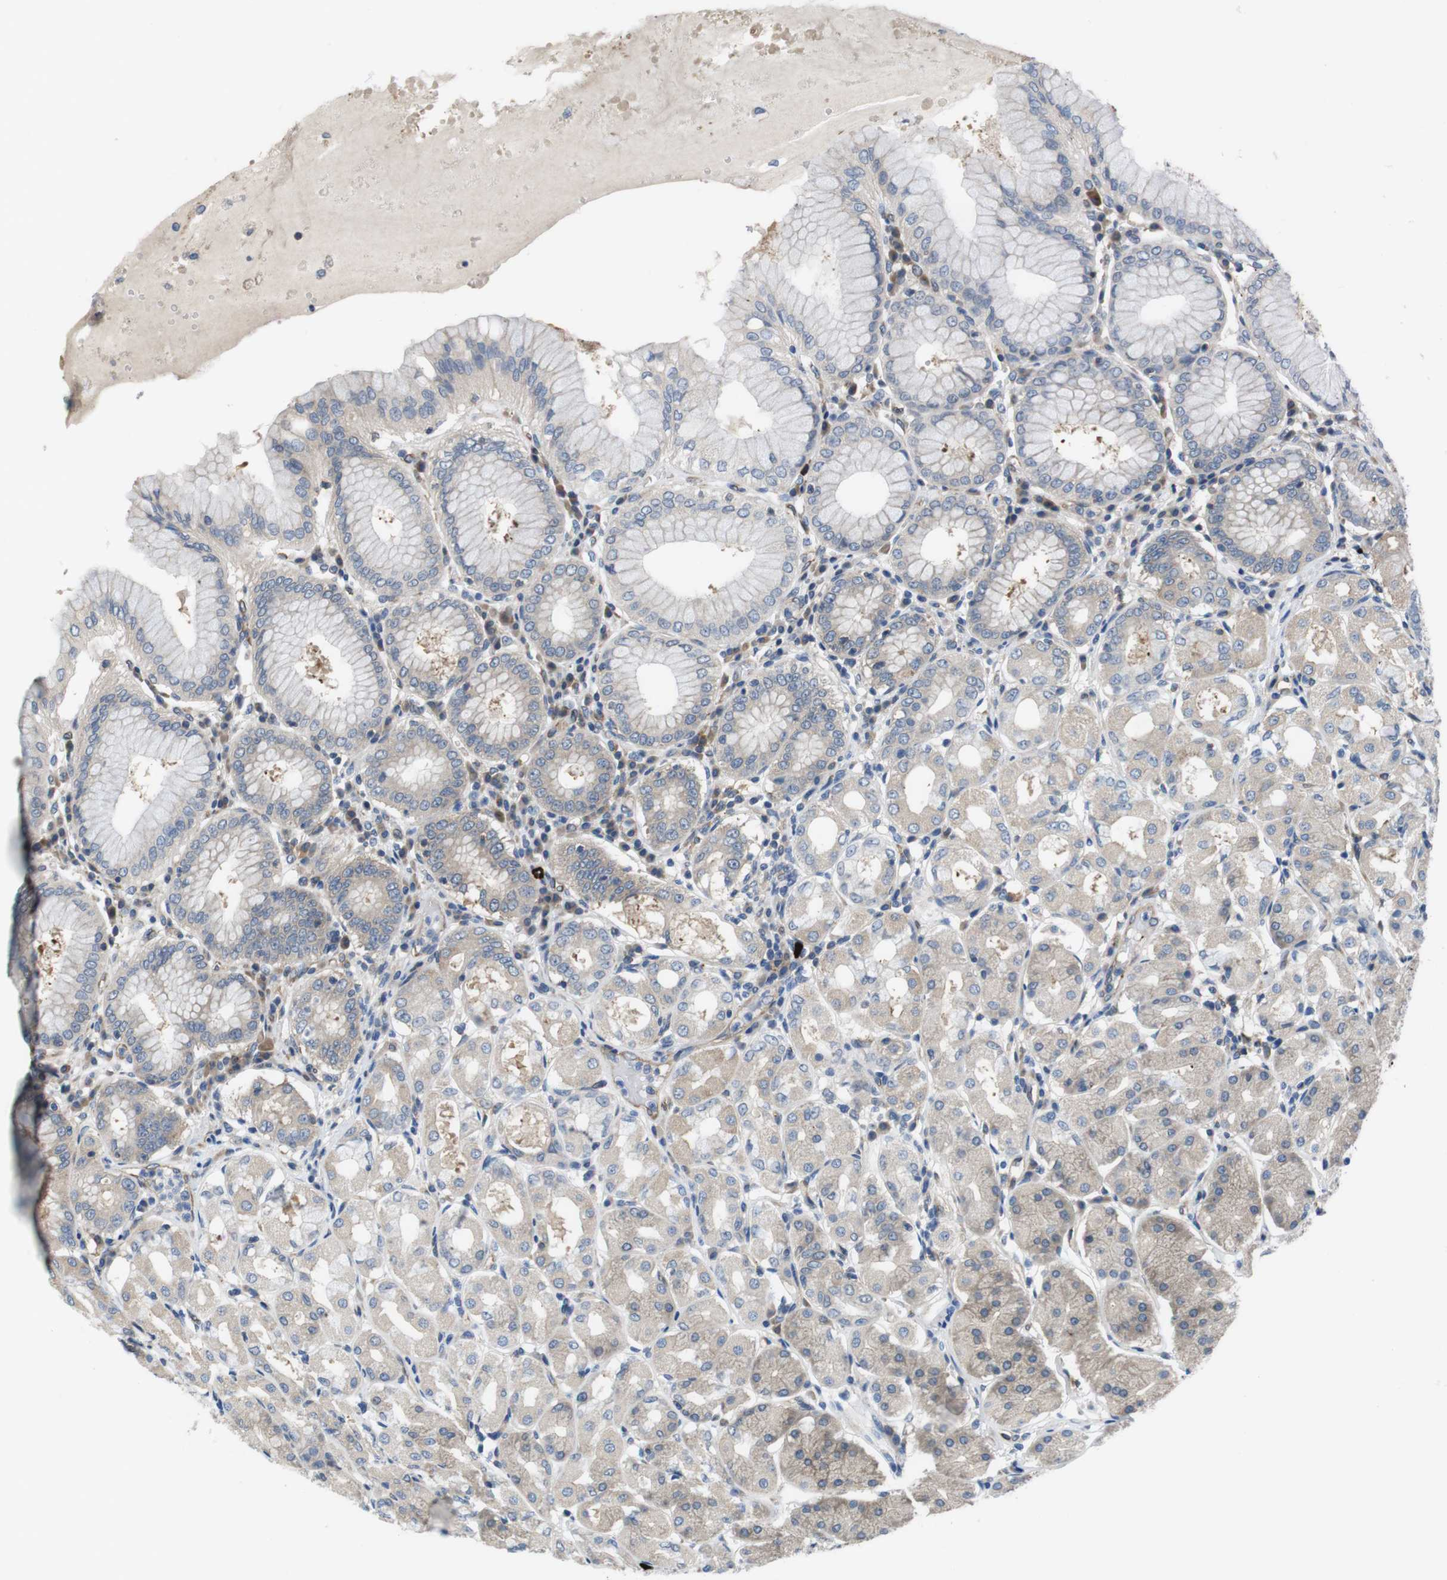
{"staining": {"intensity": "moderate", "quantity": "25%-75%", "location": "cytoplasmic/membranous"}, "tissue": "stomach", "cell_type": "Glandular cells", "image_type": "normal", "snomed": [{"axis": "morphology", "description": "Normal tissue, NOS"}, {"axis": "topography", "description": "Stomach"}, {"axis": "topography", "description": "Stomach, lower"}], "caption": "Protein expression by IHC reveals moderate cytoplasmic/membranous staining in approximately 25%-75% of glandular cells in unremarkable stomach.", "gene": "DCLK1", "patient": {"sex": "female", "age": 56}}